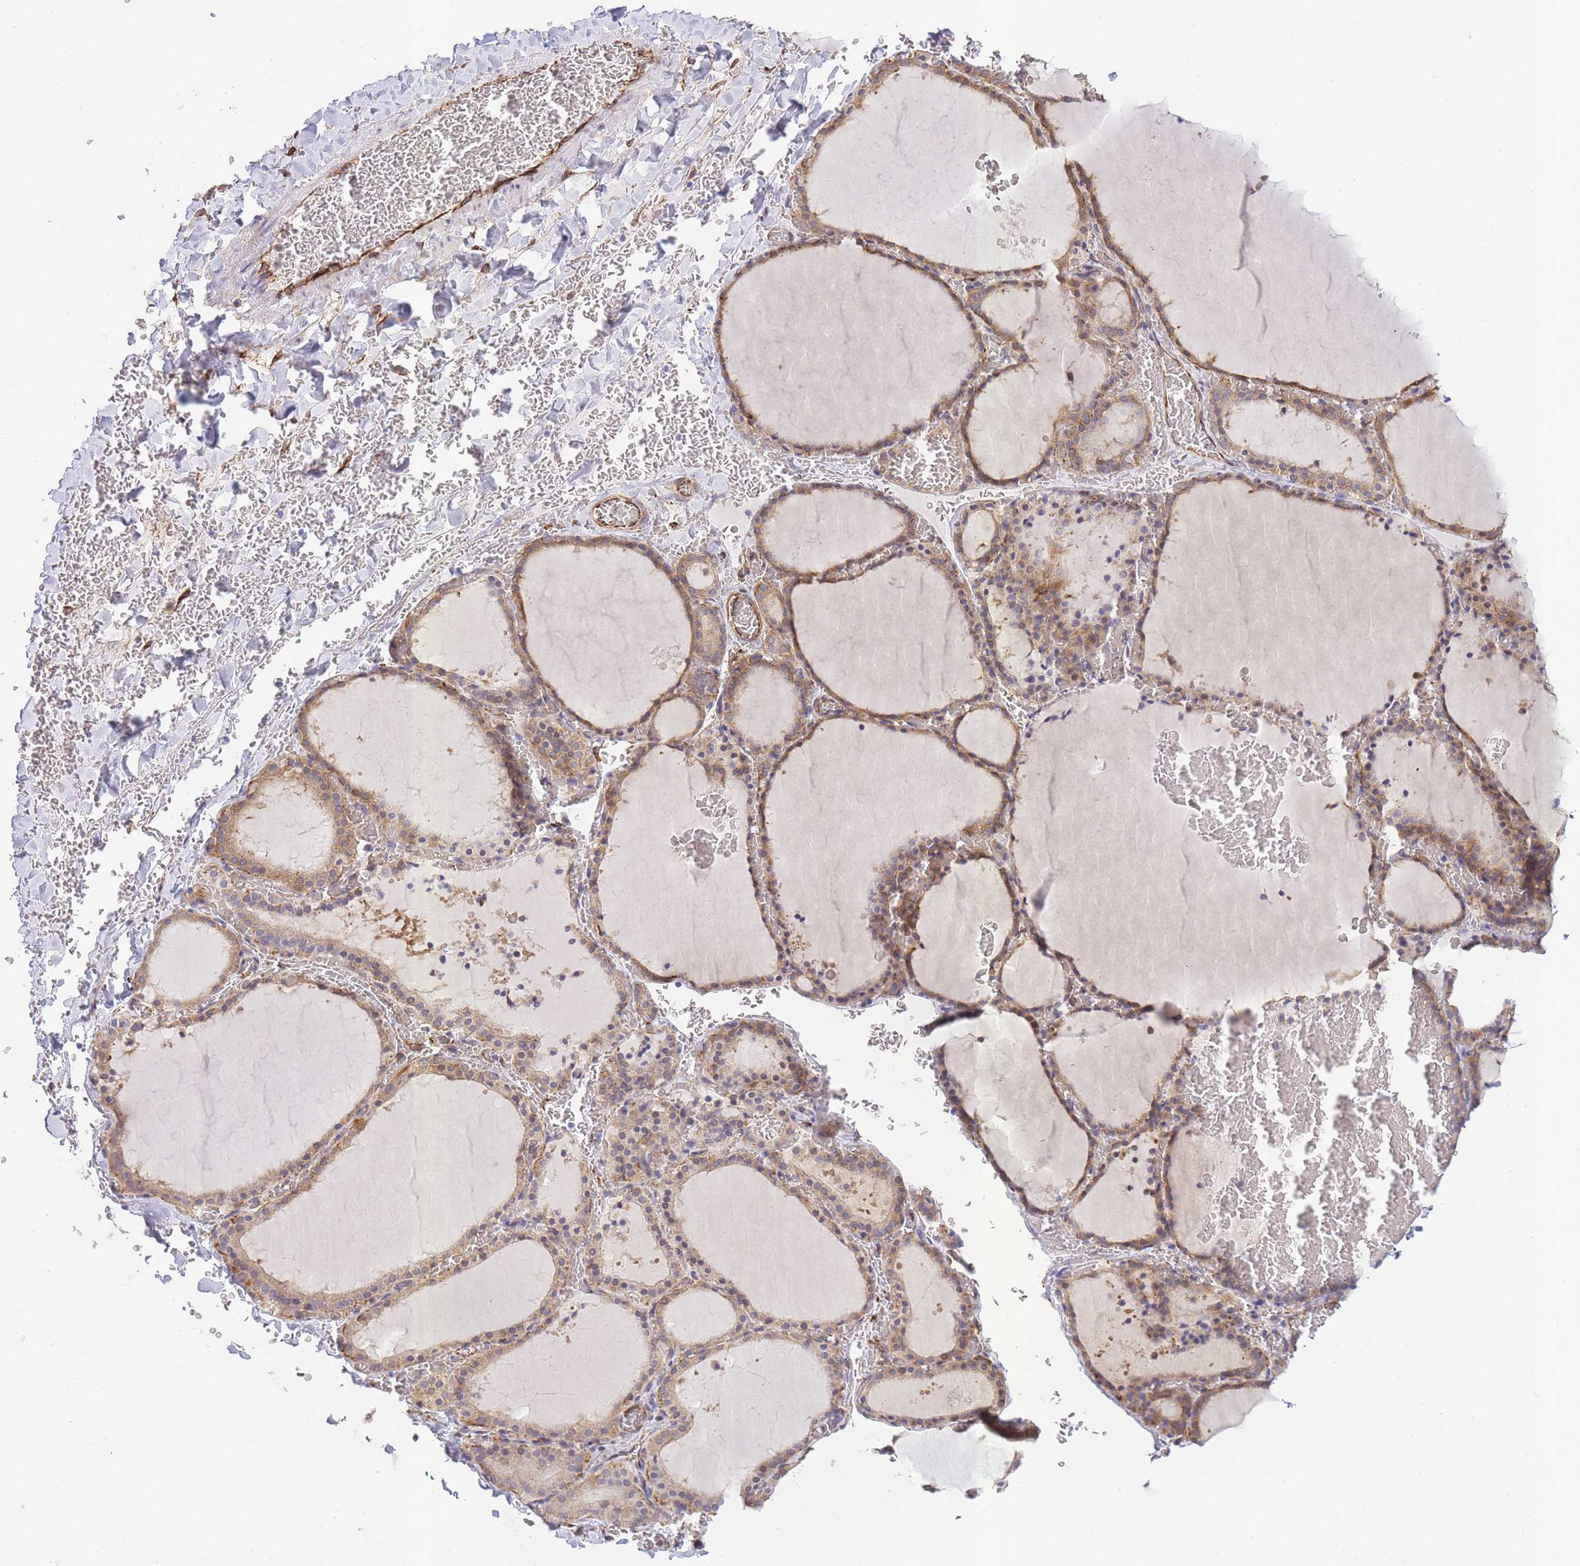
{"staining": {"intensity": "moderate", "quantity": ">75%", "location": "cytoplasmic/membranous"}, "tissue": "thyroid gland", "cell_type": "Glandular cells", "image_type": "normal", "snomed": [{"axis": "morphology", "description": "Normal tissue, NOS"}, {"axis": "topography", "description": "Thyroid gland"}], "caption": "The histopathology image reveals a brown stain indicating the presence of a protein in the cytoplasmic/membranous of glandular cells in thyroid gland.", "gene": "ECPAS", "patient": {"sex": "female", "age": 39}}